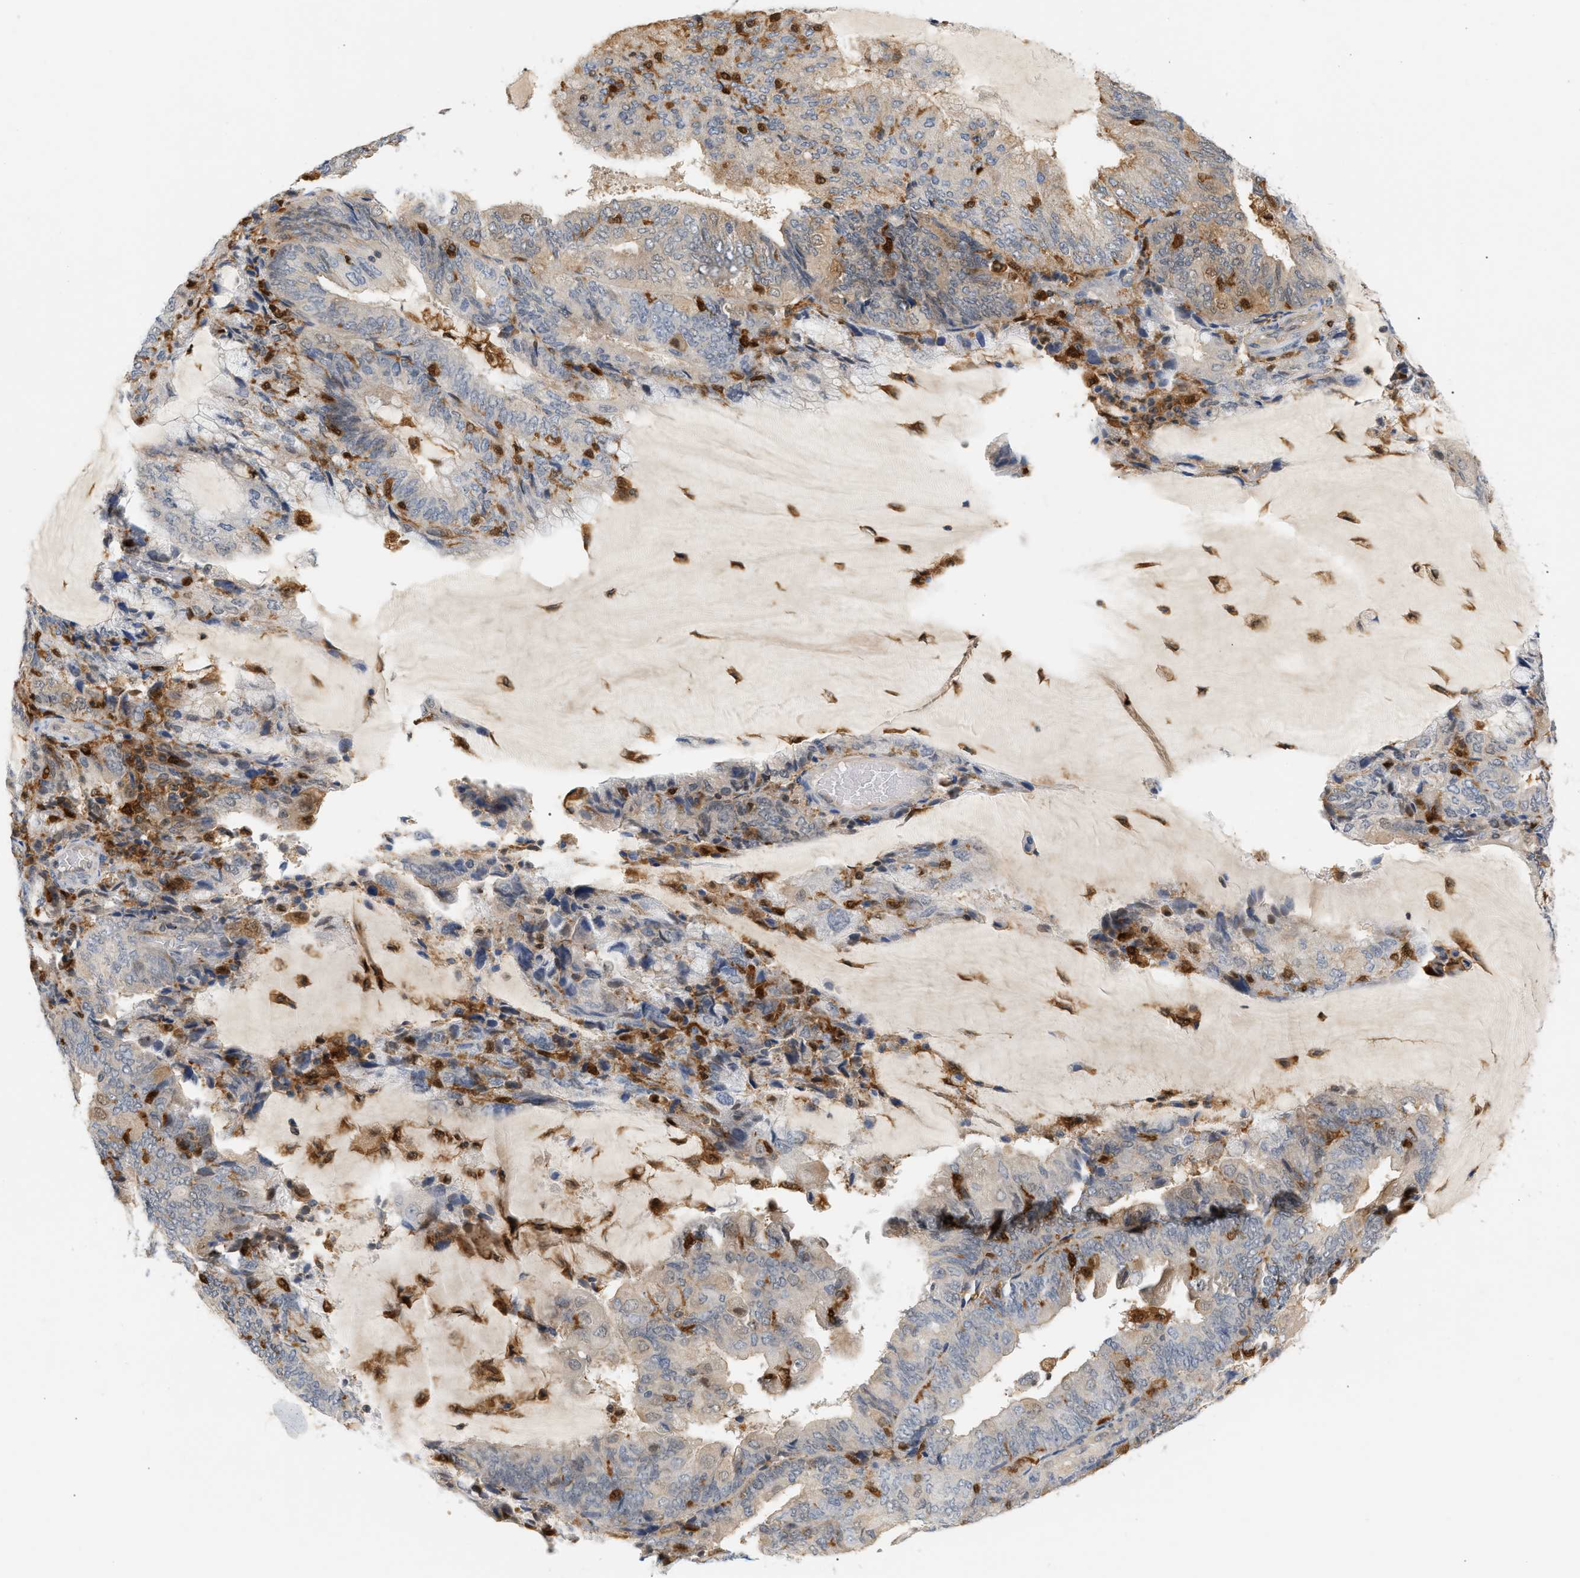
{"staining": {"intensity": "weak", "quantity": "25%-75%", "location": "cytoplasmic/membranous"}, "tissue": "endometrial cancer", "cell_type": "Tumor cells", "image_type": "cancer", "snomed": [{"axis": "morphology", "description": "Adenocarcinoma, NOS"}, {"axis": "topography", "description": "Endometrium"}], "caption": "Tumor cells demonstrate weak cytoplasmic/membranous positivity in approximately 25%-75% of cells in adenocarcinoma (endometrial).", "gene": "PYCARD", "patient": {"sex": "female", "age": 81}}